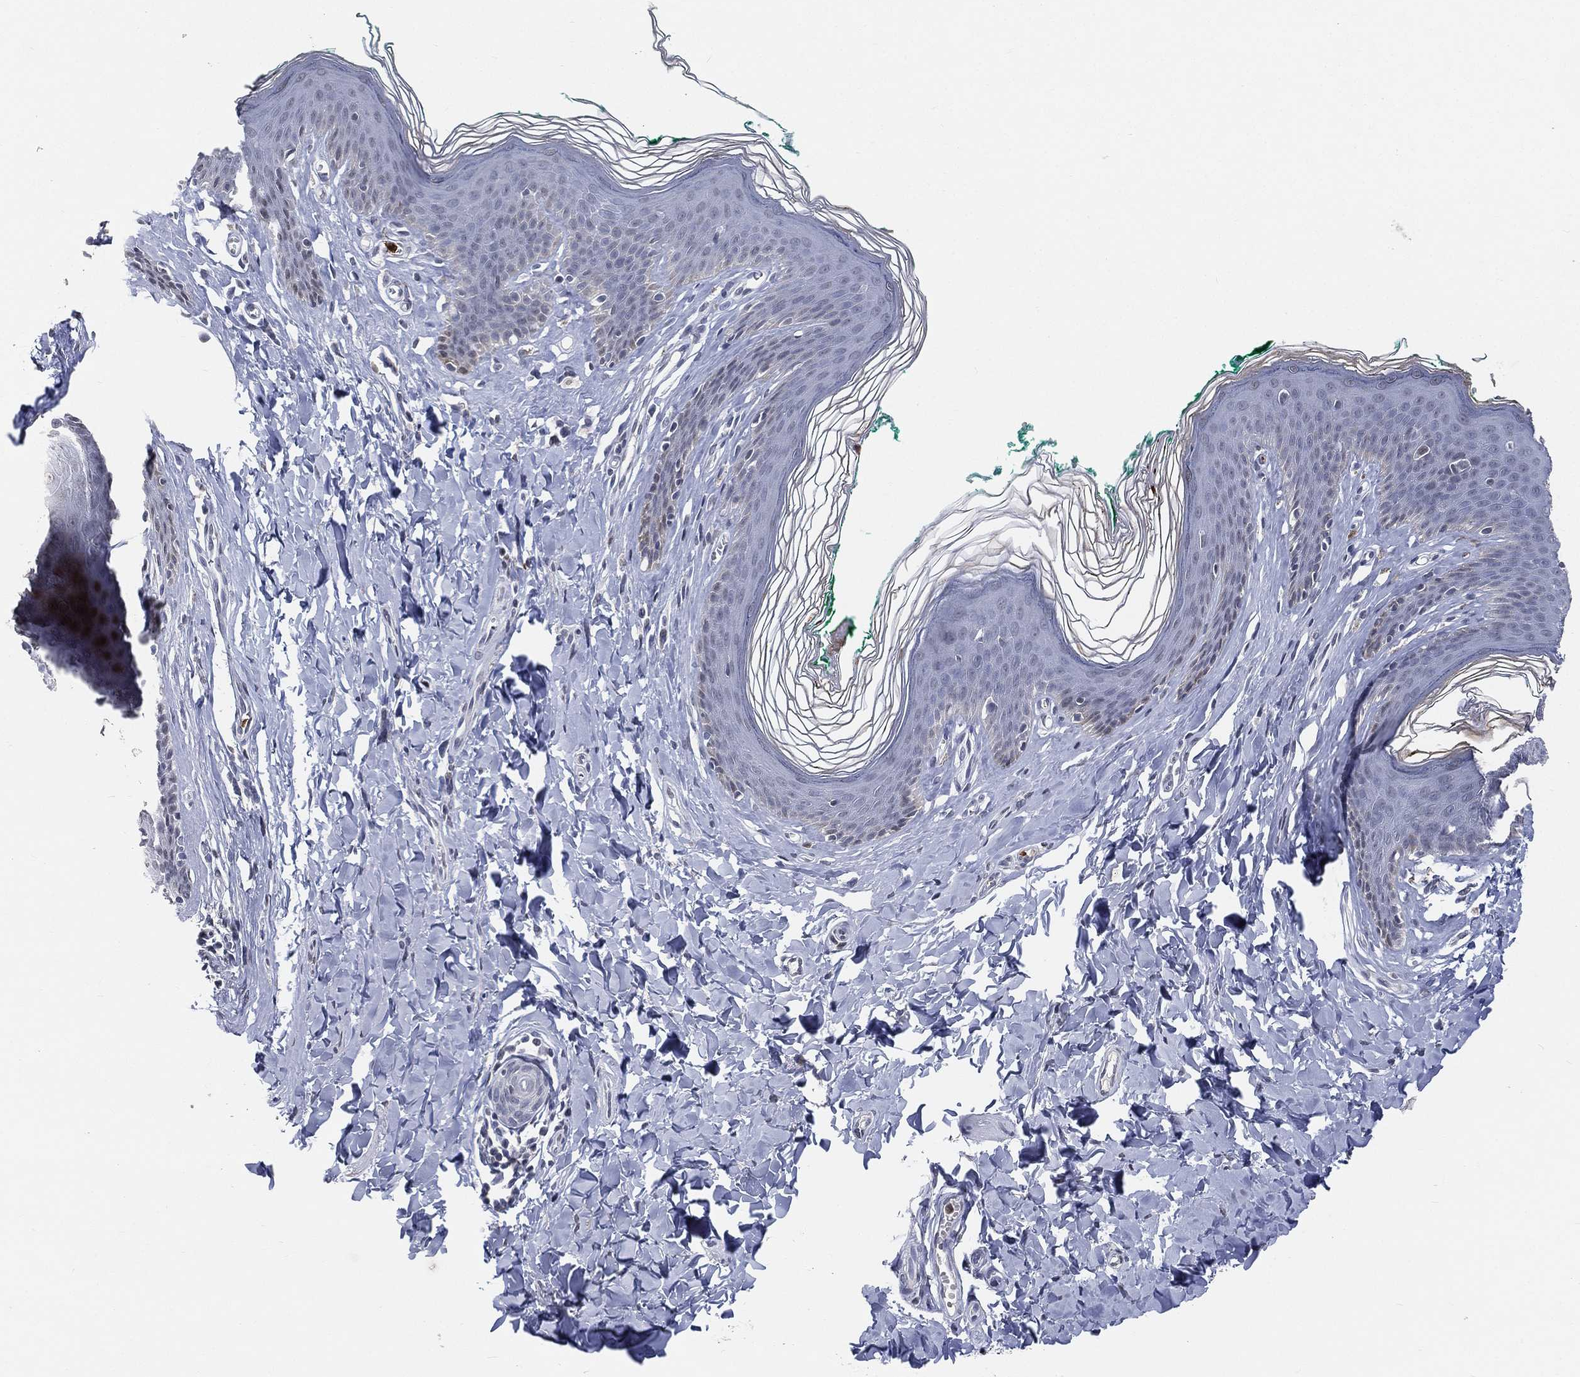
{"staining": {"intensity": "negative", "quantity": "none", "location": "none"}, "tissue": "skin", "cell_type": "Epidermal cells", "image_type": "normal", "snomed": [{"axis": "morphology", "description": "Normal tissue, NOS"}, {"axis": "topography", "description": "Vulva"}], "caption": "Histopathology image shows no significant protein positivity in epidermal cells of unremarkable skin. (DAB immunohistochemistry, high magnification).", "gene": "ARG1", "patient": {"sex": "female", "age": 66}}